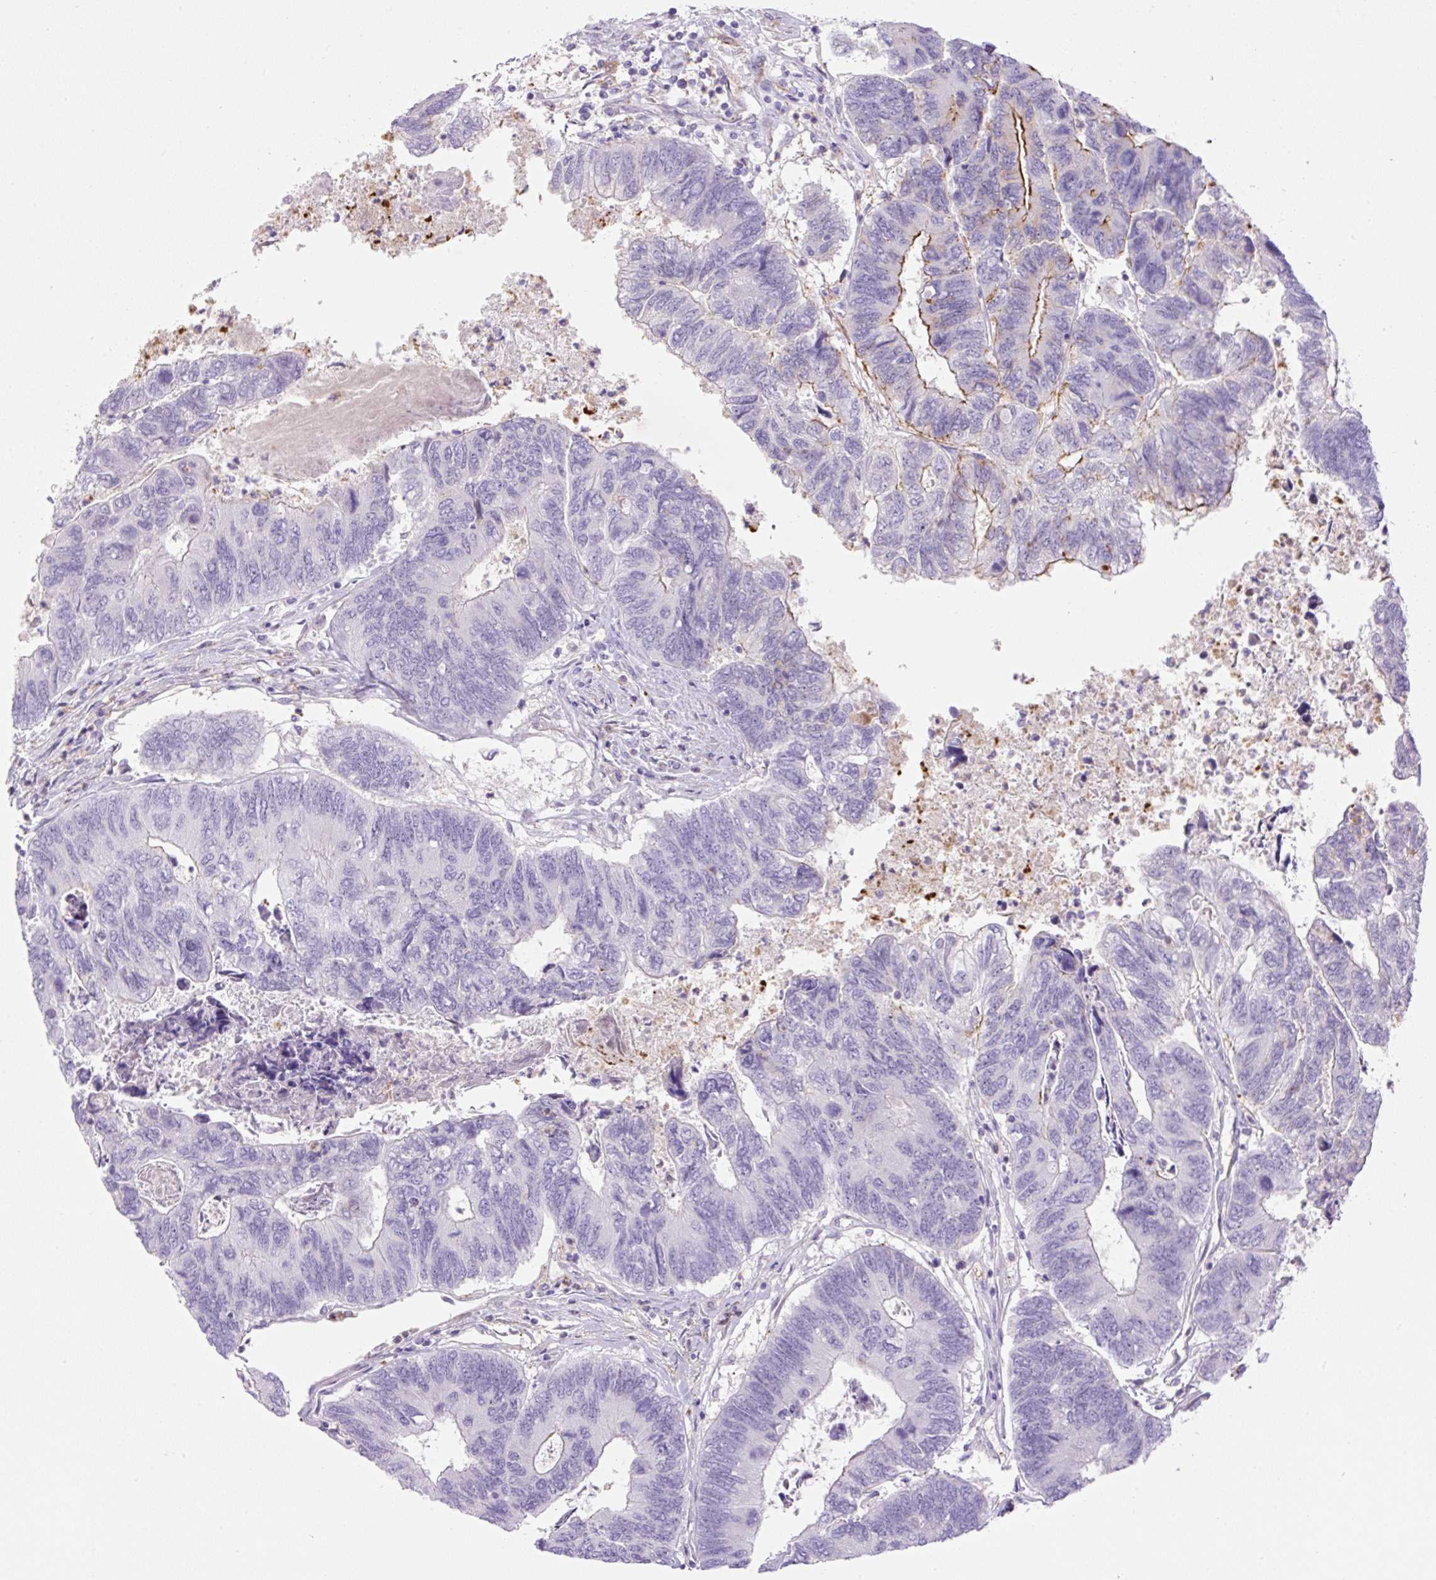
{"staining": {"intensity": "moderate", "quantity": "<25%", "location": "cytoplasmic/membranous"}, "tissue": "colorectal cancer", "cell_type": "Tumor cells", "image_type": "cancer", "snomed": [{"axis": "morphology", "description": "Adenocarcinoma, NOS"}, {"axis": "topography", "description": "Colon"}], "caption": "A brown stain highlights moderate cytoplasmic/membranous staining of a protein in colorectal adenocarcinoma tumor cells.", "gene": "B3GALT5", "patient": {"sex": "female", "age": 67}}